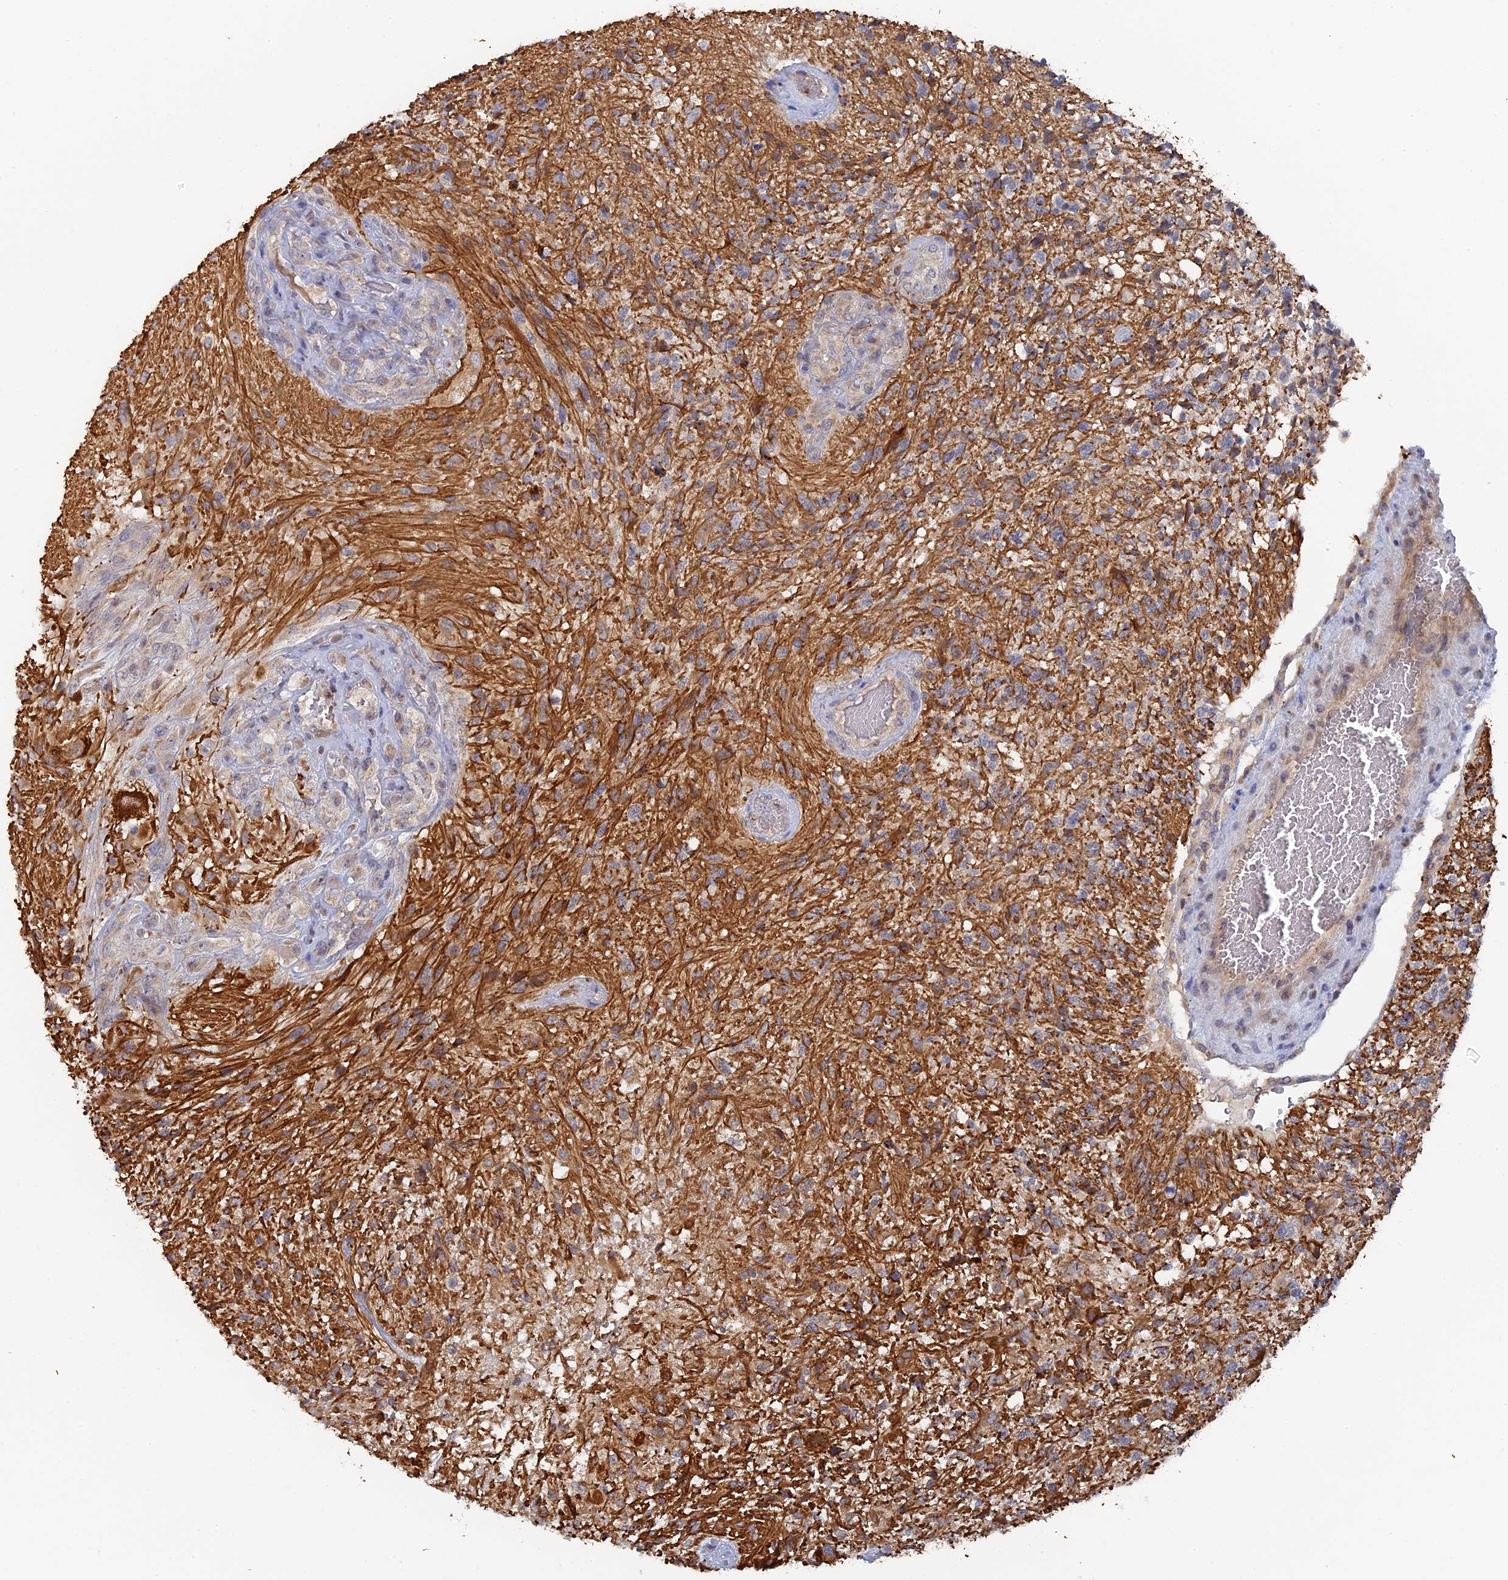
{"staining": {"intensity": "moderate", "quantity": "25%-75%", "location": "cytoplasmic/membranous"}, "tissue": "glioma", "cell_type": "Tumor cells", "image_type": "cancer", "snomed": [{"axis": "morphology", "description": "Glioma, malignant, High grade"}, {"axis": "topography", "description": "Brain"}], "caption": "An image of human glioma stained for a protein displays moderate cytoplasmic/membranous brown staining in tumor cells.", "gene": "MIGA2", "patient": {"sex": "male", "age": 56}}